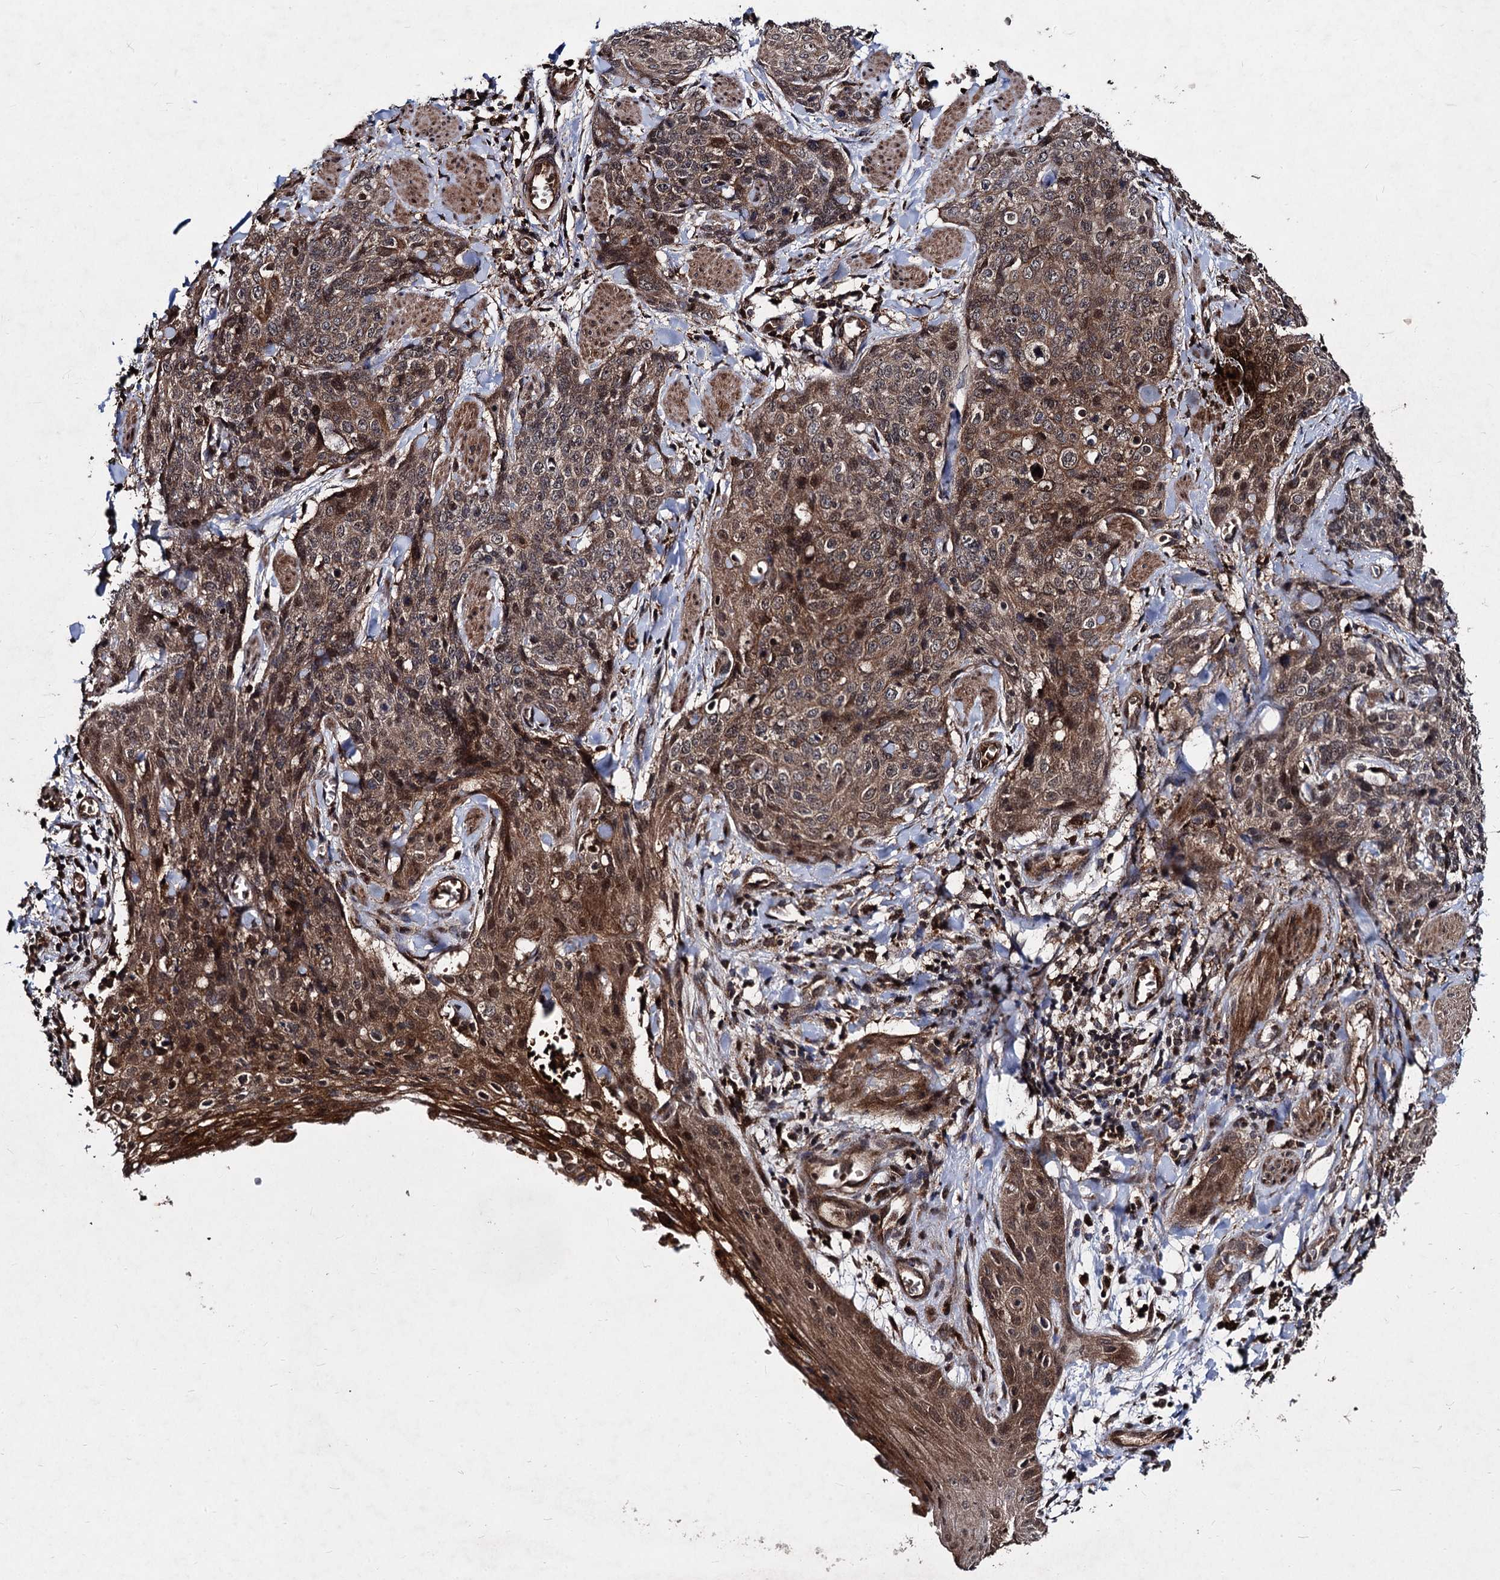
{"staining": {"intensity": "moderate", "quantity": ">75%", "location": "cytoplasmic/membranous,nuclear"}, "tissue": "skin cancer", "cell_type": "Tumor cells", "image_type": "cancer", "snomed": [{"axis": "morphology", "description": "Squamous cell carcinoma, NOS"}, {"axis": "topography", "description": "Skin"}, {"axis": "topography", "description": "Vulva"}], "caption": "IHC staining of skin squamous cell carcinoma, which demonstrates medium levels of moderate cytoplasmic/membranous and nuclear expression in approximately >75% of tumor cells indicating moderate cytoplasmic/membranous and nuclear protein positivity. The staining was performed using DAB (3,3'-diaminobenzidine) (brown) for protein detection and nuclei were counterstained in hematoxylin (blue).", "gene": "BCL2L2", "patient": {"sex": "female", "age": 85}}